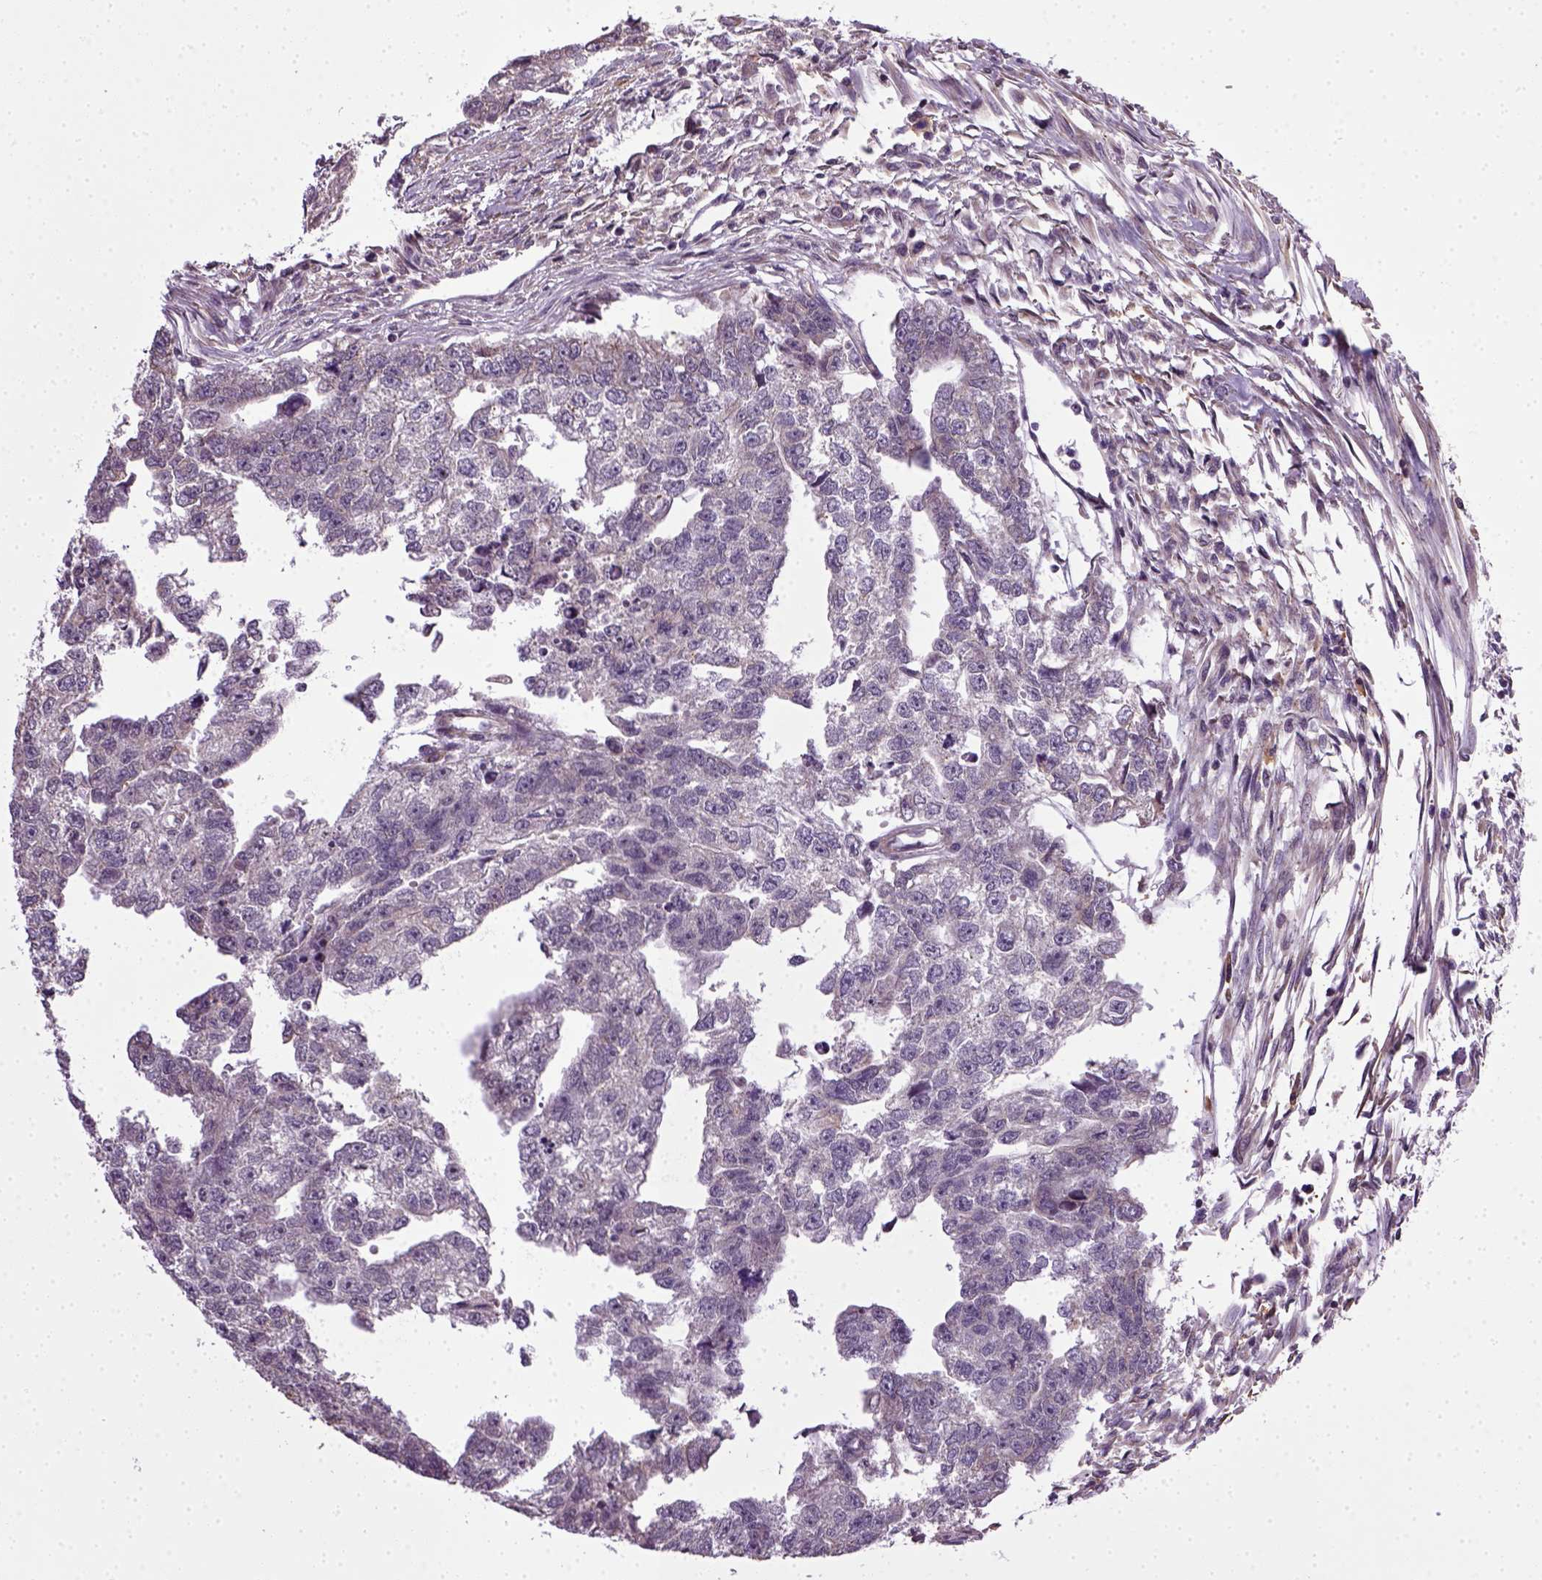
{"staining": {"intensity": "negative", "quantity": "none", "location": "none"}, "tissue": "testis cancer", "cell_type": "Tumor cells", "image_type": "cancer", "snomed": [{"axis": "morphology", "description": "Carcinoma, Embryonal, NOS"}, {"axis": "morphology", "description": "Teratoma, malignant, NOS"}, {"axis": "topography", "description": "Testis"}], "caption": "This is a photomicrograph of IHC staining of testis cancer (teratoma (malignant)), which shows no expression in tumor cells.", "gene": "TPRG1", "patient": {"sex": "male", "age": 44}}